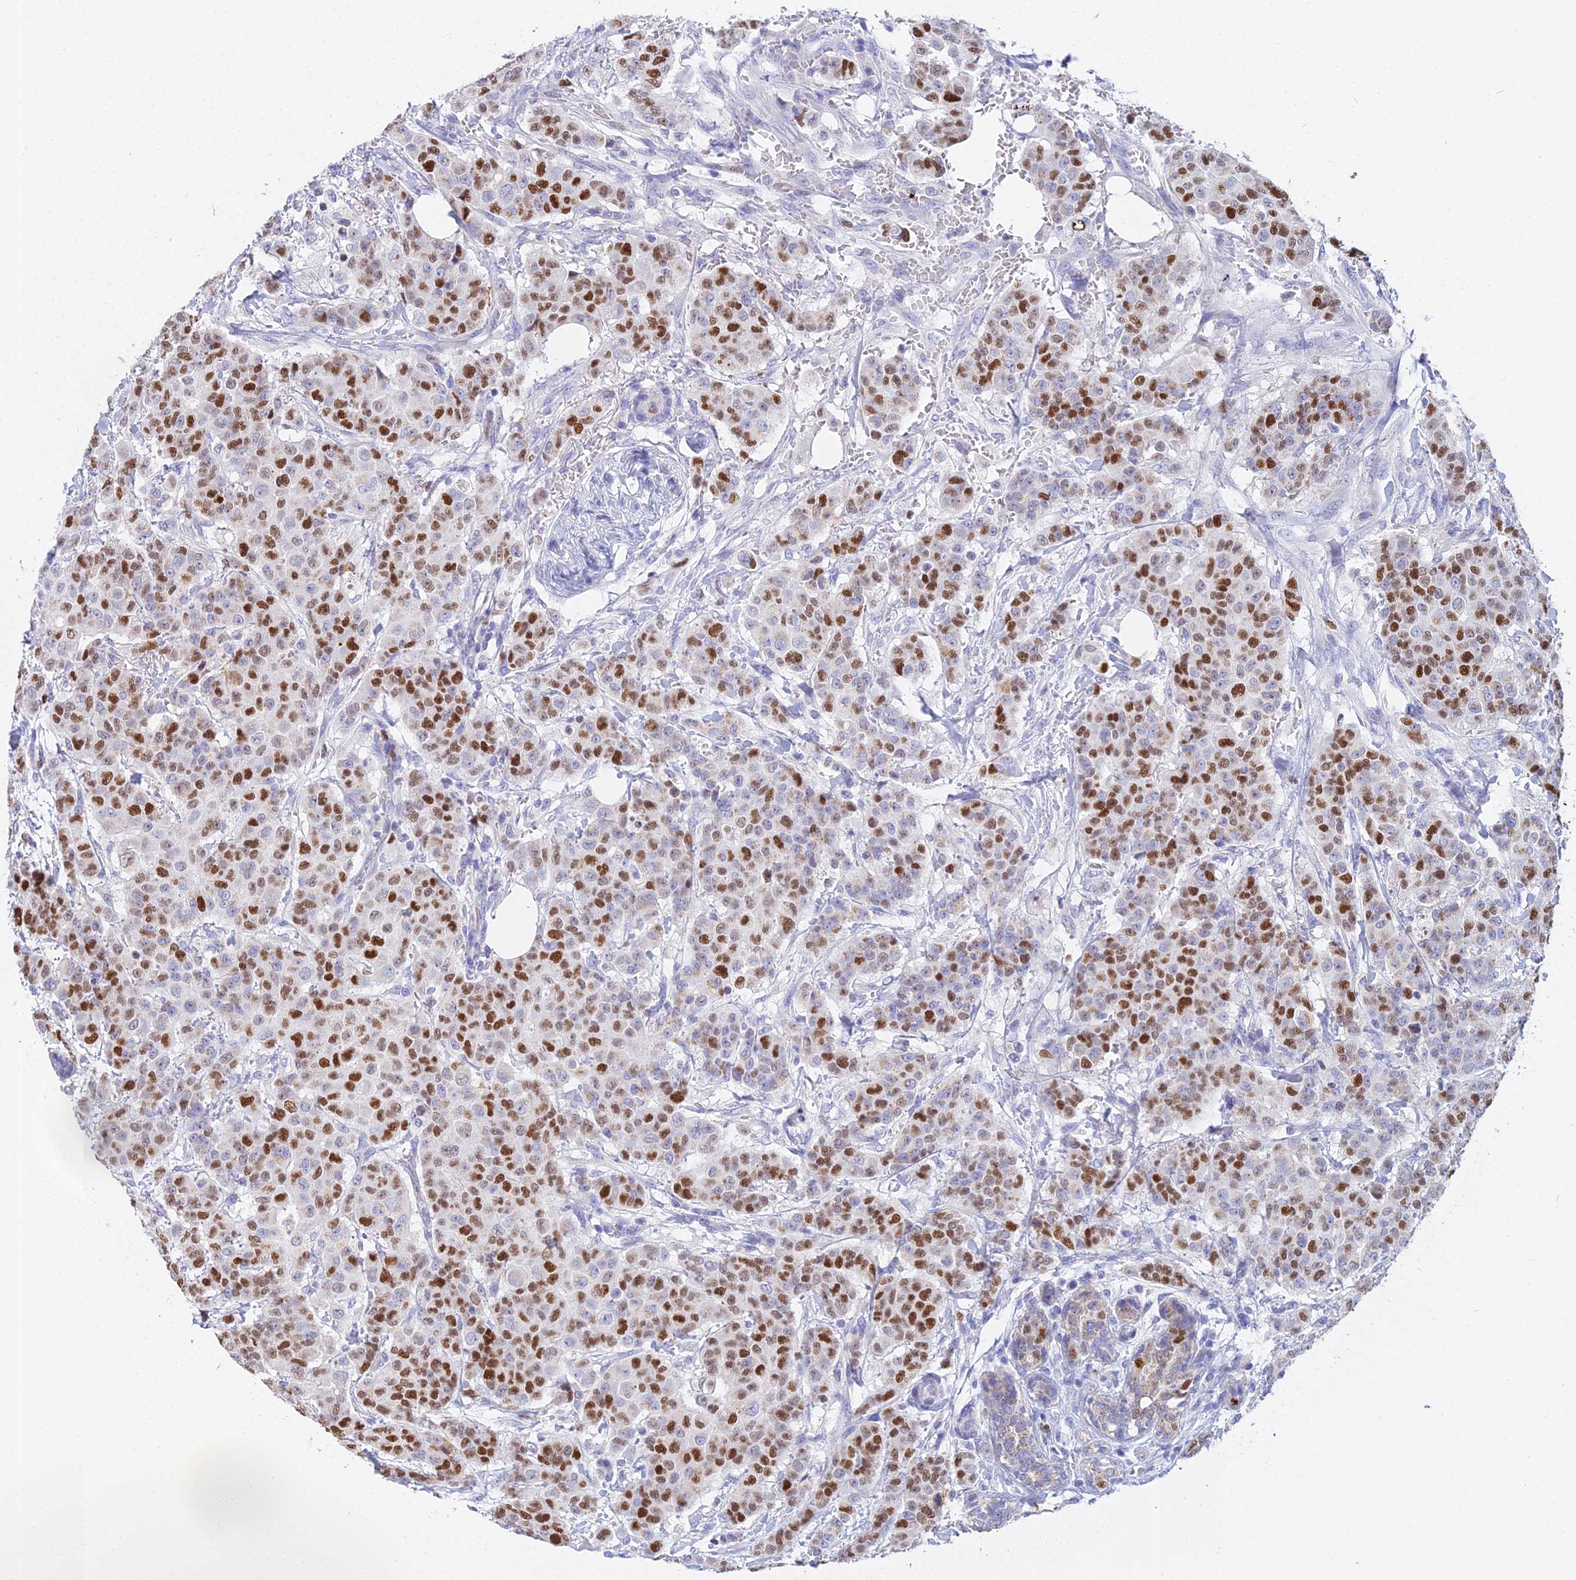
{"staining": {"intensity": "strong", "quantity": "25%-75%", "location": "nuclear"}, "tissue": "breast cancer", "cell_type": "Tumor cells", "image_type": "cancer", "snomed": [{"axis": "morphology", "description": "Duct carcinoma"}, {"axis": "topography", "description": "Breast"}], "caption": "A photomicrograph showing strong nuclear staining in approximately 25%-75% of tumor cells in breast infiltrating ductal carcinoma, as visualized by brown immunohistochemical staining.", "gene": "MCM2", "patient": {"sex": "female", "age": 40}}